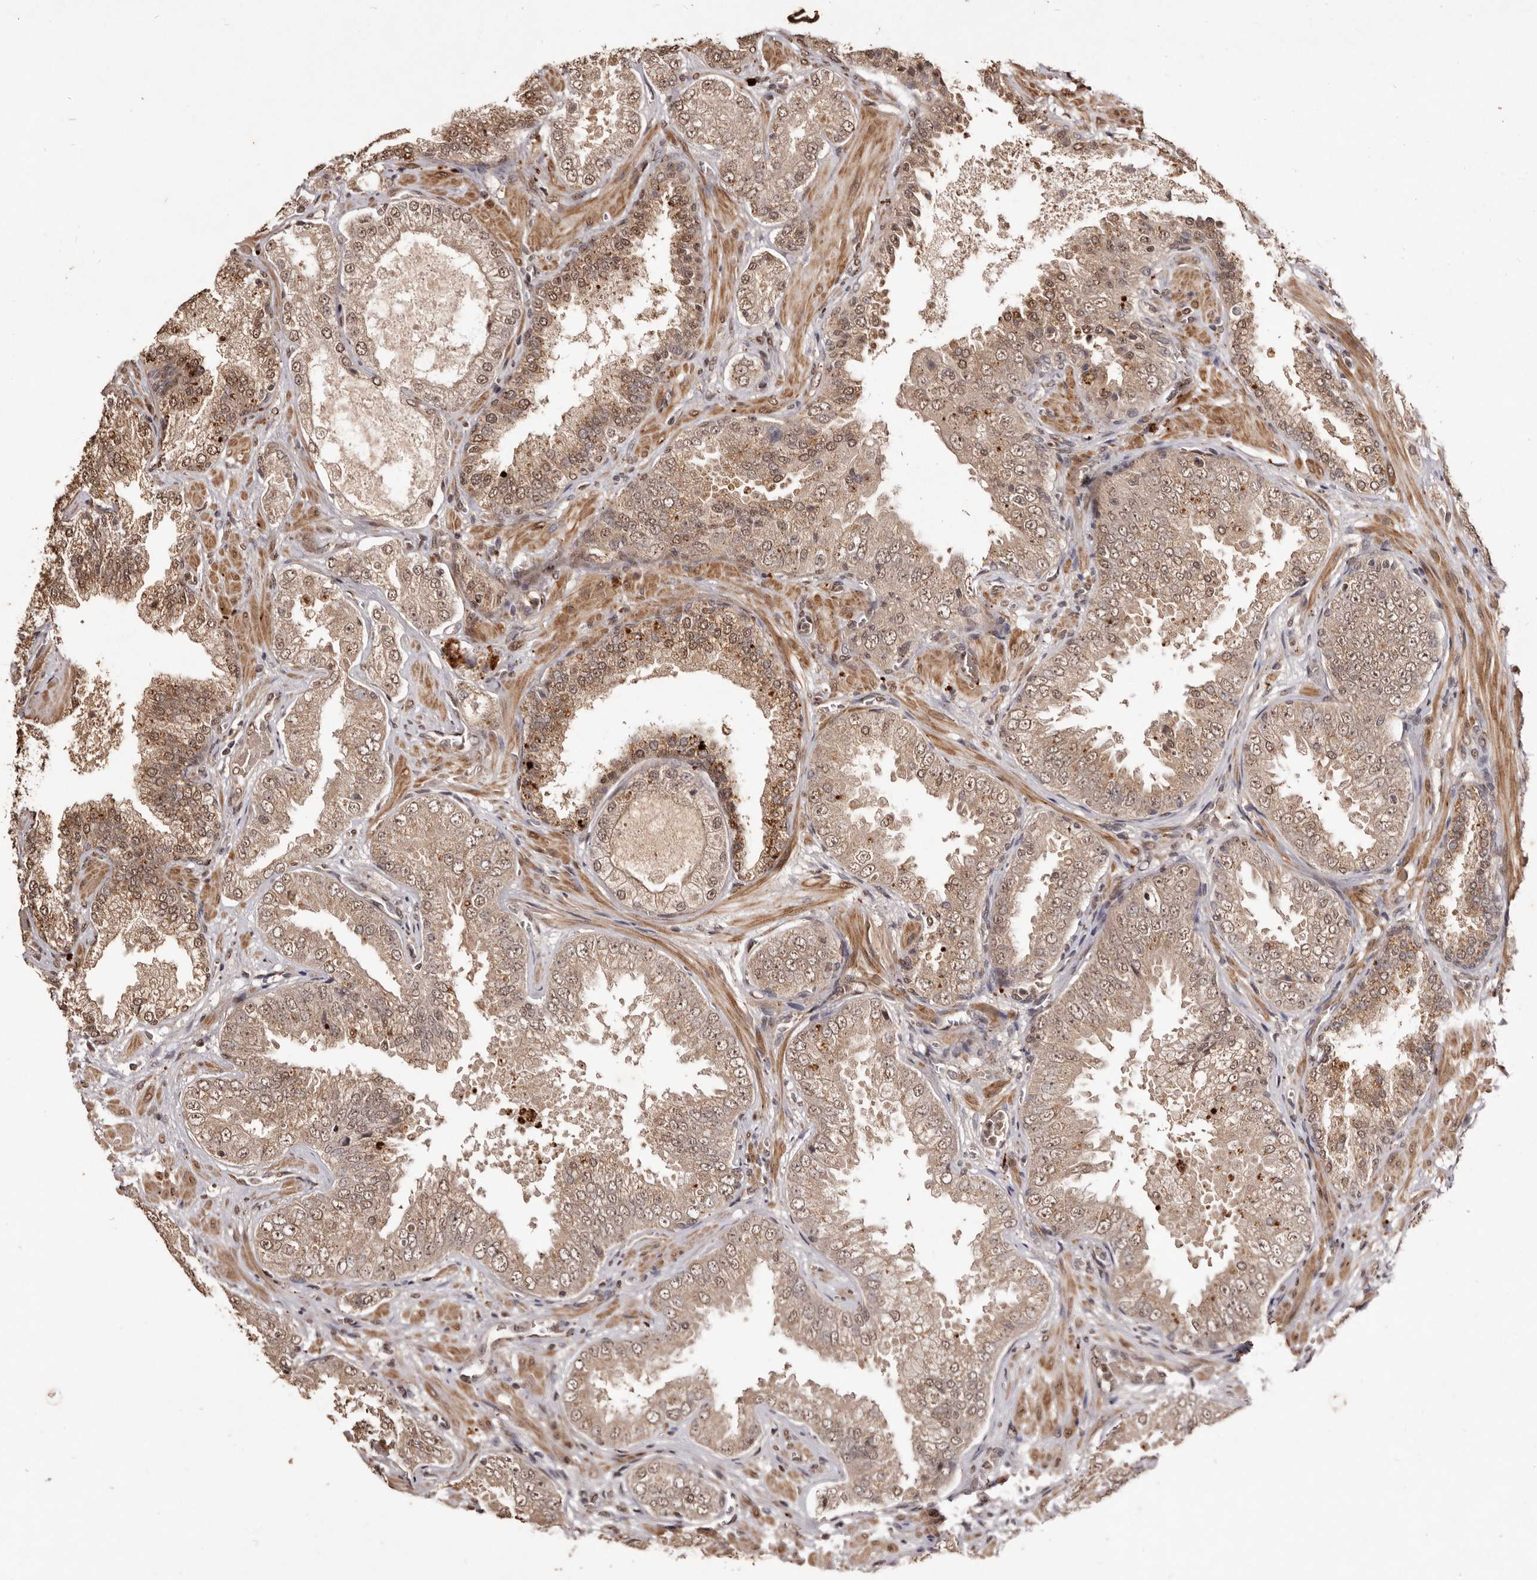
{"staining": {"intensity": "moderate", "quantity": ">75%", "location": "cytoplasmic/membranous,nuclear"}, "tissue": "prostate cancer", "cell_type": "Tumor cells", "image_type": "cancer", "snomed": [{"axis": "morphology", "description": "Adenocarcinoma, High grade"}, {"axis": "topography", "description": "Prostate"}], "caption": "An image of prostate cancer (high-grade adenocarcinoma) stained for a protein reveals moderate cytoplasmic/membranous and nuclear brown staining in tumor cells. The staining is performed using DAB (3,3'-diaminobenzidine) brown chromogen to label protein expression. The nuclei are counter-stained blue using hematoxylin.", "gene": "NOTCH1", "patient": {"sex": "male", "age": 58}}